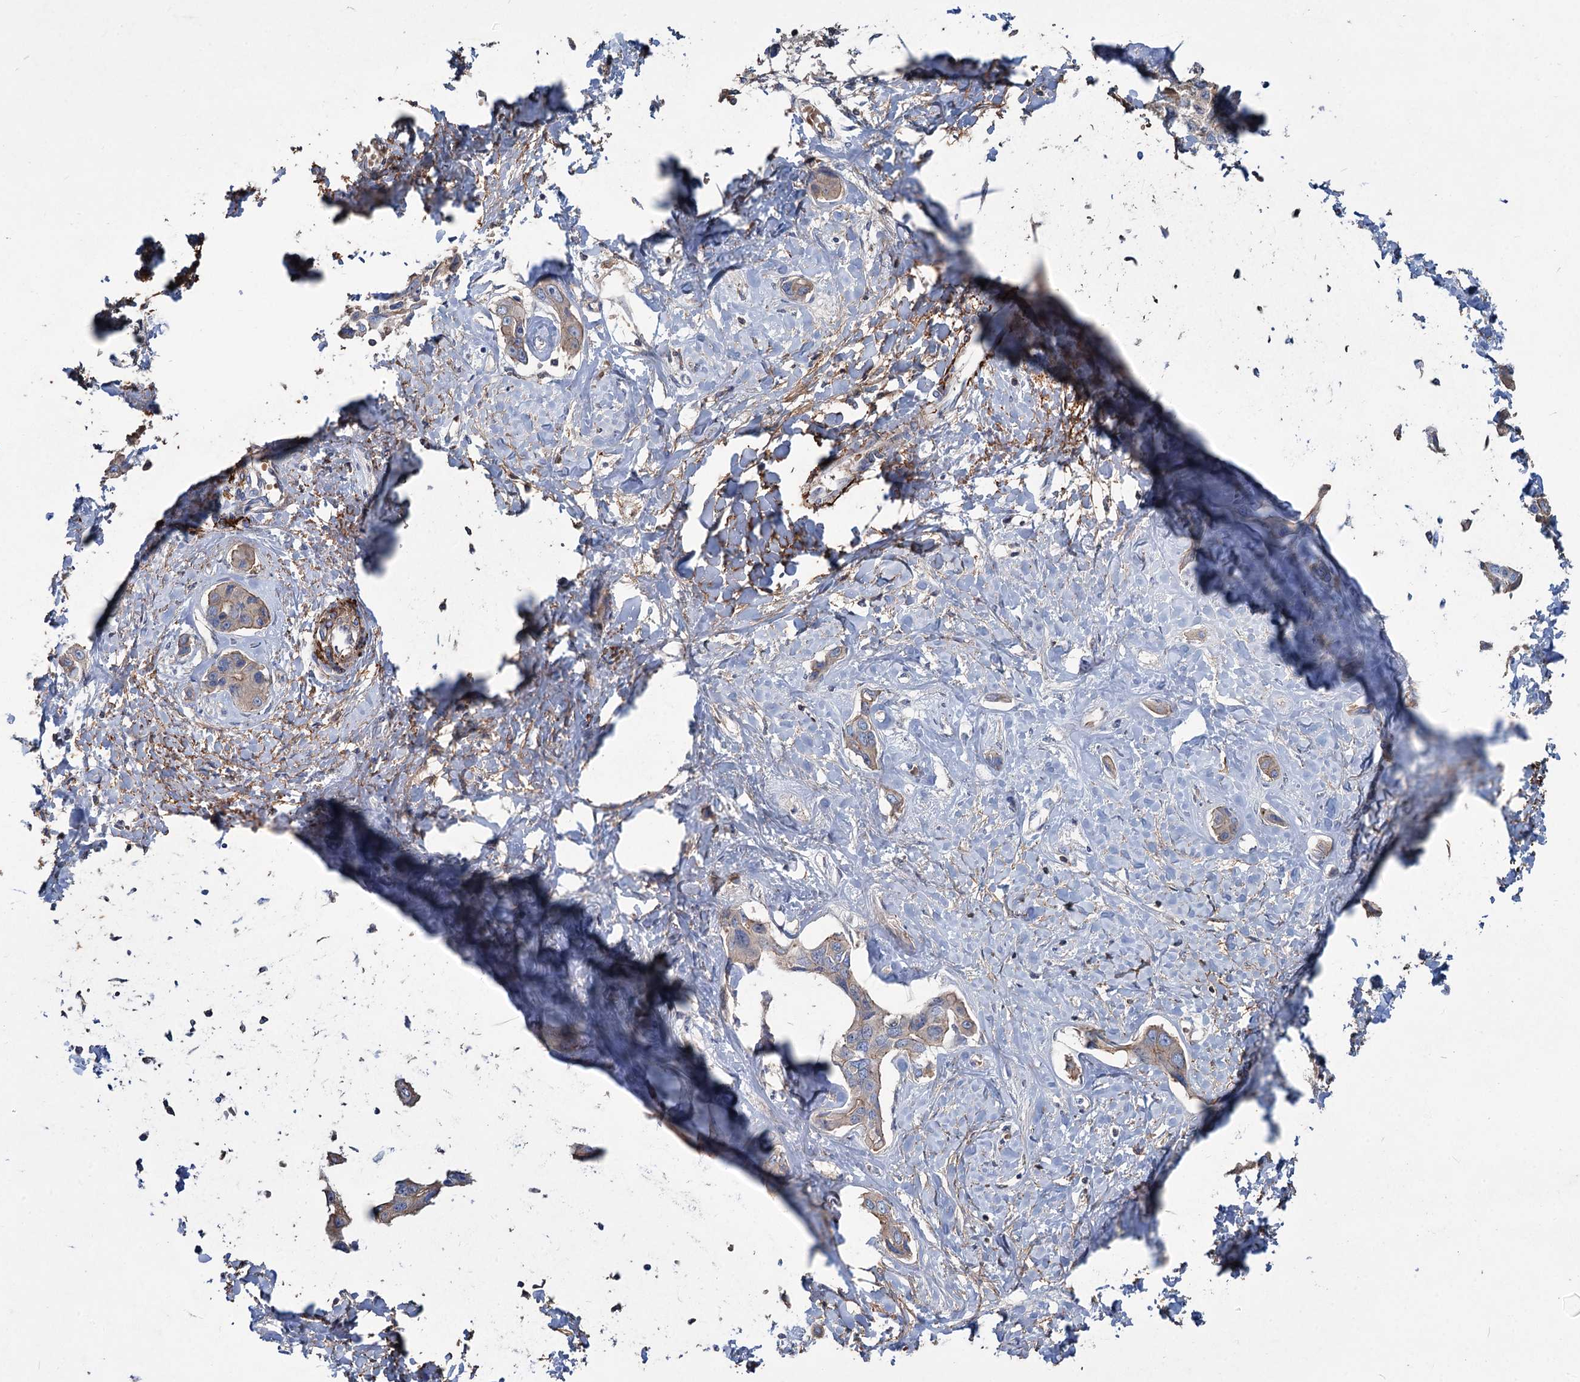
{"staining": {"intensity": "weak", "quantity": "25%-75%", "location": "cytoplasmic/membranous"}, "tissue": "liver cancer", "cell_type": "Tumor cells", "image_type": "cancer", "snomed": [{"axis": "morphology", "description": "Cholangiocarcinoma"}, {"axis": "topography", "description": "Liver"}], "caption": "Immunohistochemistry of human liver cancer (cholangiocarcinoma) demonstrates low levels of weak cytoplasmic/membranous expression in approximately 25%-75% of tumor cells. The staining is performed using DAB (3,3'-diaminobenzidine) brown chromogen to label protein expression. The nuclei are counter-stained blue using hematoxylin.", "gene": "URAD", "patient": {"sex": "male", "age": 59}}